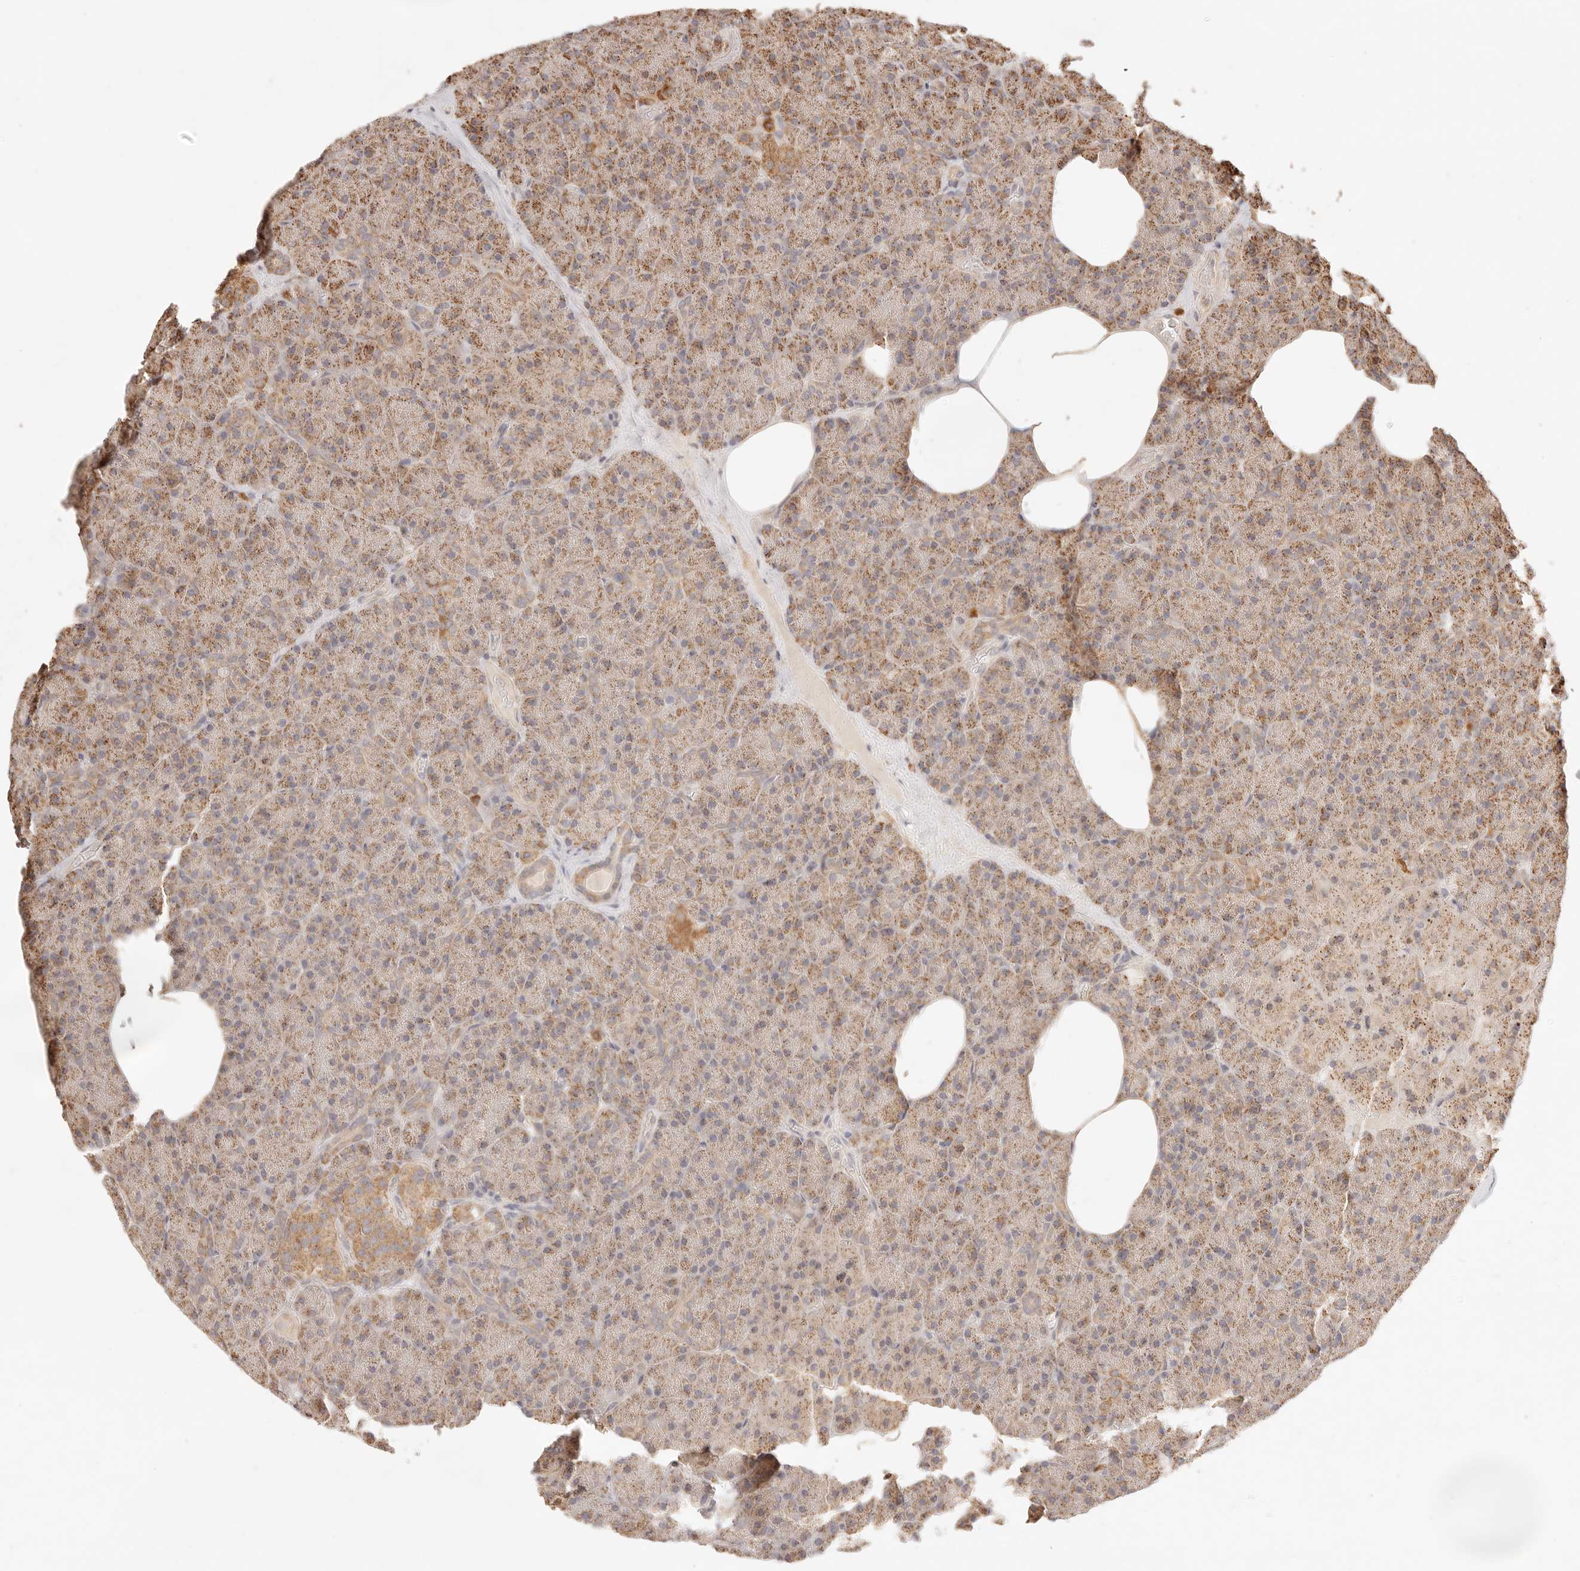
{"staining": {"intensity": "moderate", "quantity": ">75%", "location": "cytoplasmic/membranous"}, "tissue": "pancreas", "cell_type": "Exocrine glandular cells", "image_type": "normal", "snomed": [{"axis": "morphology", "description": "Normal tissue, NOS"}, {"axis": "morphology", "description": "Carcinoid, malignant, NOS"}, {"axis": "topography", "description": "Pancreas"}], "caption": "Immunohistochemistry (IHC) photomicrograph of unremarkable pancreas: pancreas stained using immunohistochemistry demonstrates medium levels of moderate protein expression localized specifically in the cytoplasmic/membranous of exocrine glandular cells, appearing as a cytoplasmic/membranous brown color.", "gene": "CPLANE2", "patient": {"sex": "female", "age": 35}}